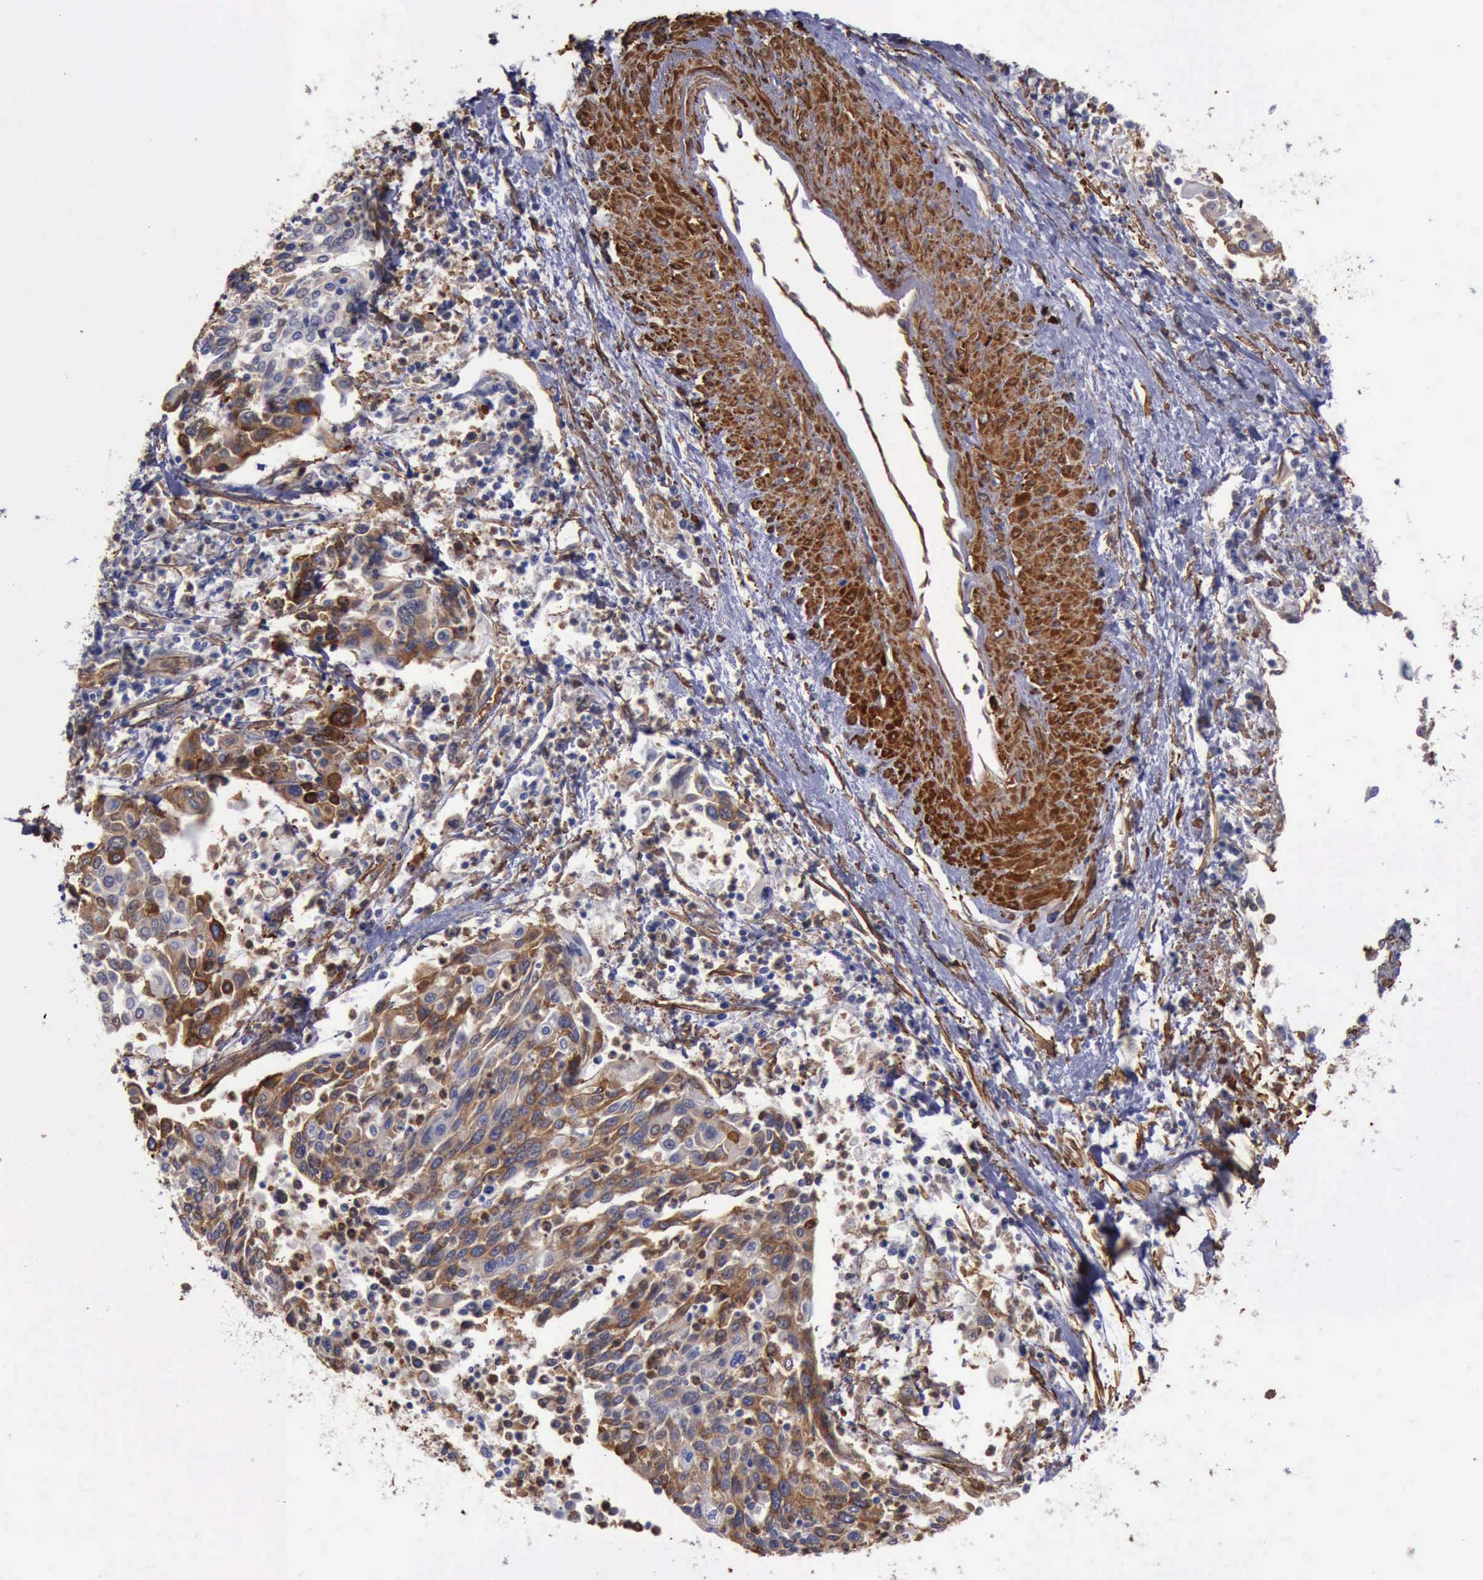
{"staining": {"intensity": "moderate", "quantity": "25%-75%", "location": "cytoplasmic/membranous"}, "tissue": "cervical cancer", "cell_type": "Tumor cells", "image_type": "cancer", "snomed": [{"axis": "morphology", "description": "Squamous cell carcinoma, NOS"}, {"axis": "topography", "description": "Cervix"}], "caption": "The micrograph demonstrates a brown stain indicating the presence of a protein in the cytoplasmic/membranous of tumor cells in cervical cancer (squamous cell carcinoma).", "gene": "FLNA", "patient": {"sex": "female", "age": 40}}